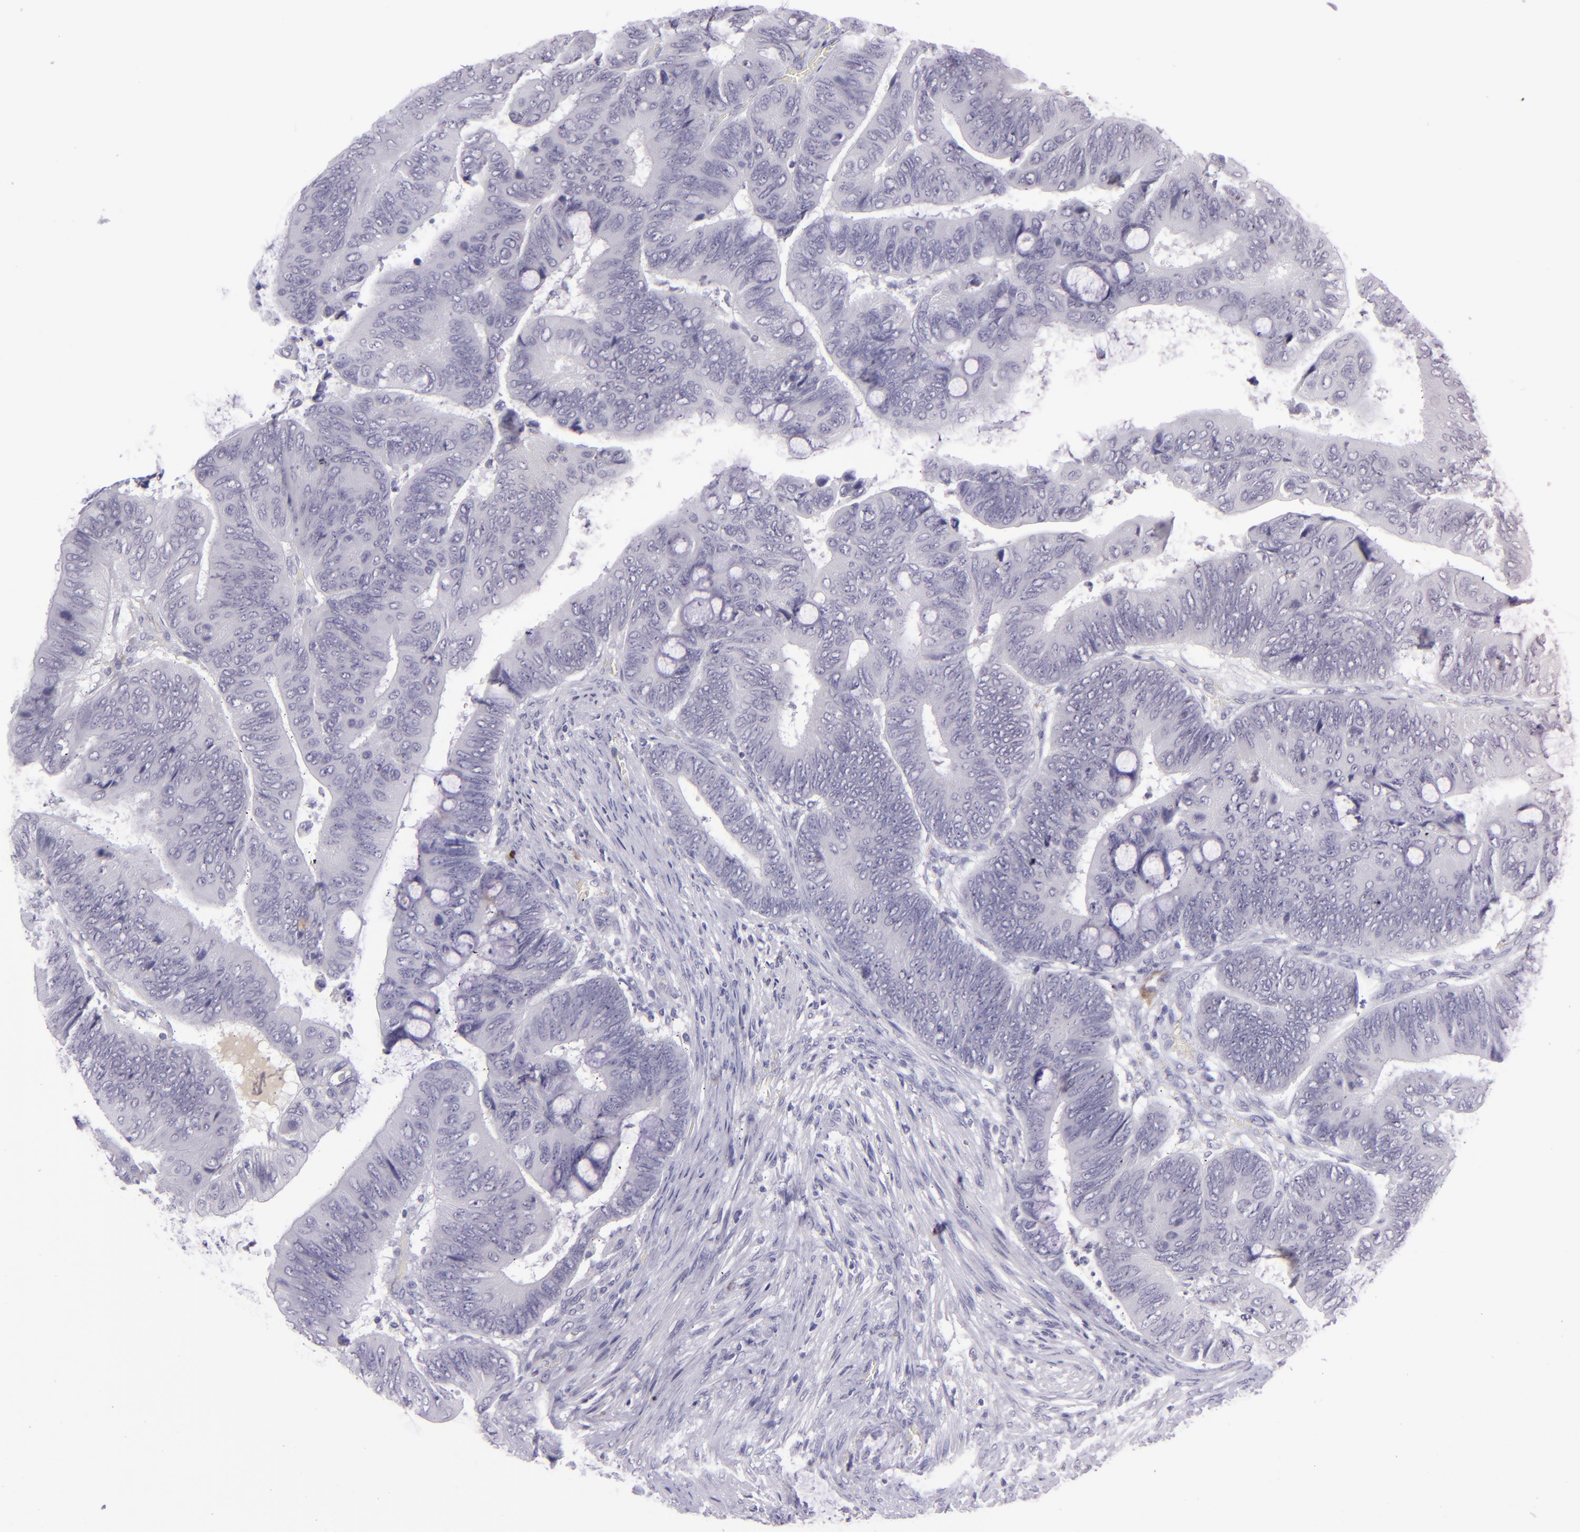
{"staining": {"intensity": "negative", "quantity": "none", "location": "none"}, "tissue": "colorectal cancer", "cell_type": "Tumor cells", "image_type": "cancer", "snomed": [{"axis": "morphology", "description": "Normal tissue, NOS"}, {"axis": "morphology", "description": "Adenocarcinoma, NOS"}, {"axis": "topography", "description": "Rectum"}], "caption": "Immunohistochemistry of colorectal cancer (adenocarcinoma) demonstrates no positivity in tumor cells. (DAB immunohistochemistry (IHC) visualized using brightfield microscopy, high magnification).", "gene": "POU2F2", "patient": {"sex": "male", "age": 92}}